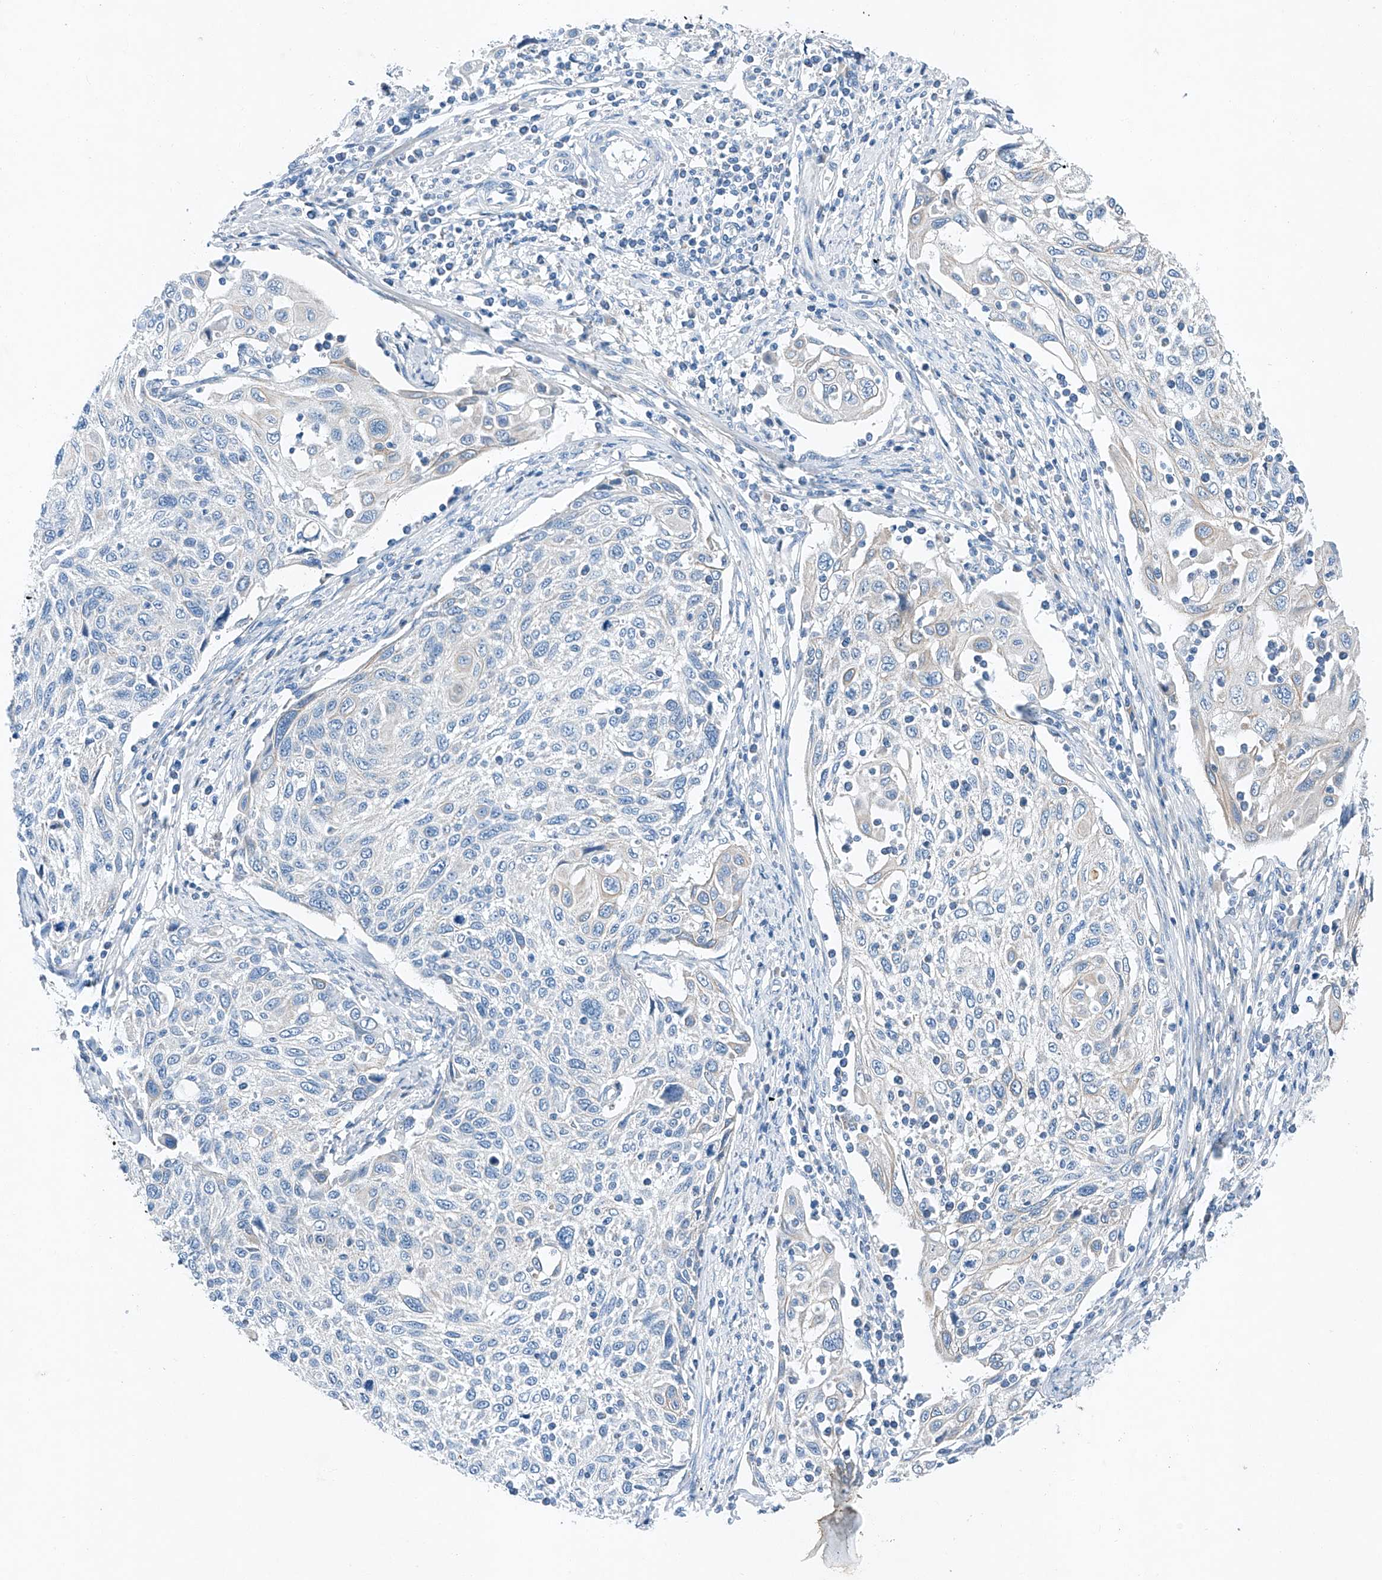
{"staining": {"intensity": "negative", "quantity": "none", "location": "none"}, "tissue": "cervical cancer", "cell_type": "Tumor cells", "image_type": "cancer", "snomed": [{"axis": "morphology", "description": "Squamous cell carcinoma, NOS"}, {"axis": "topography", "description": "Cervix"}], "caption": "Tumor cells are negative for brown protein staining in squamous cell carcinoma (cervical).", "gene": "MDGA1", "patient": {"sex": "female", "age": 70}}